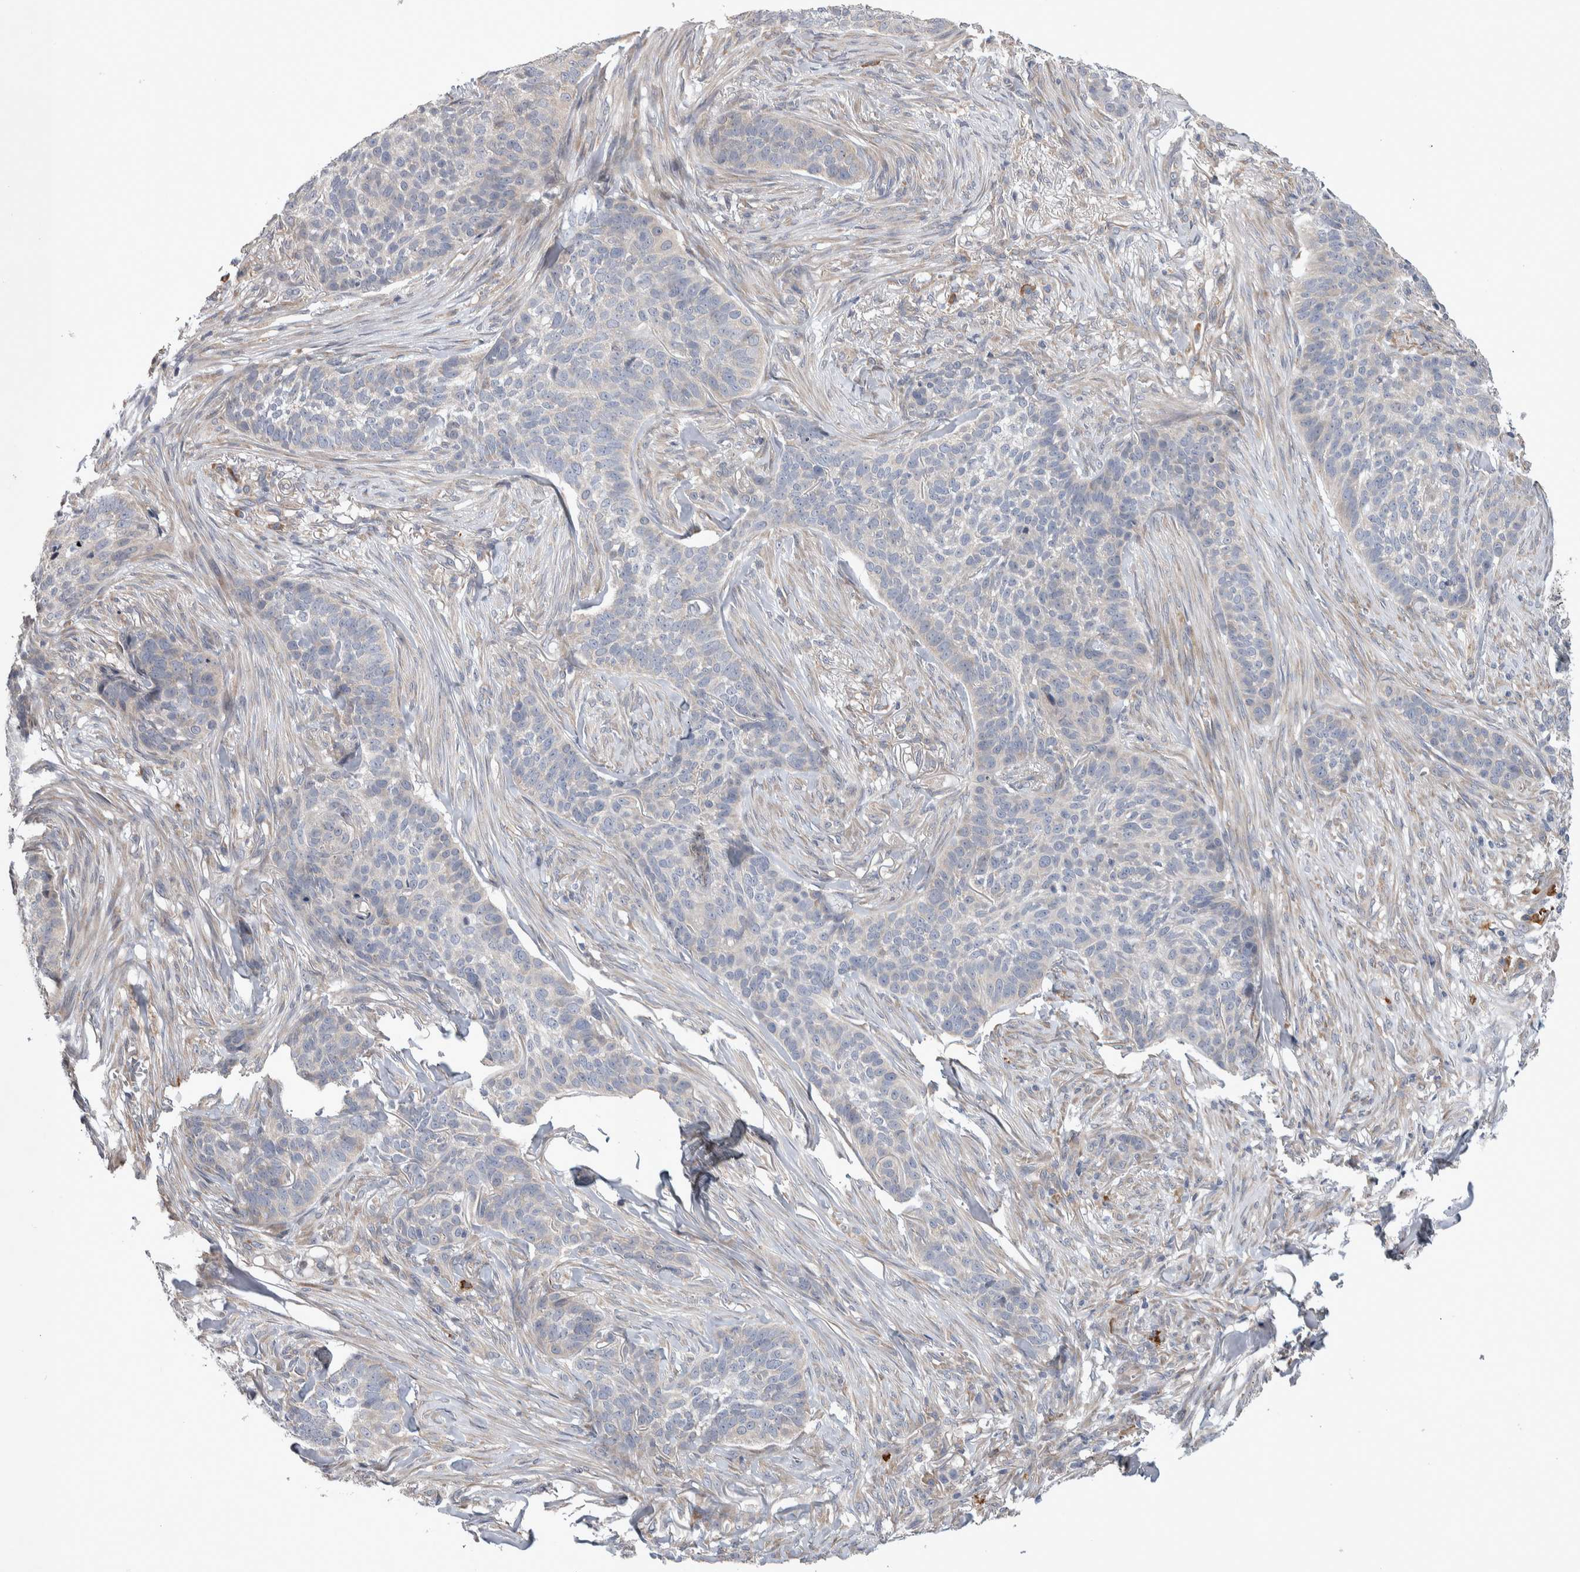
{"staining": {"intensity": "negative", "quantity": "none", "location": "none"}, "tissue": "skin cancer", "cell_type": "Tumor cells", "image_type": "cancer", "snomed": [{"axis": "morphology", "description": "Basal cell carcinoma"}, {"axis": "topography", "description": "Skin"}], "caption": "Immunohistochemical staining of skin basal cell carcinoma reveals no significant positivity in tumor cells.", "gene": "IBTK", "patient": {"sex": "male", "age": 85}}